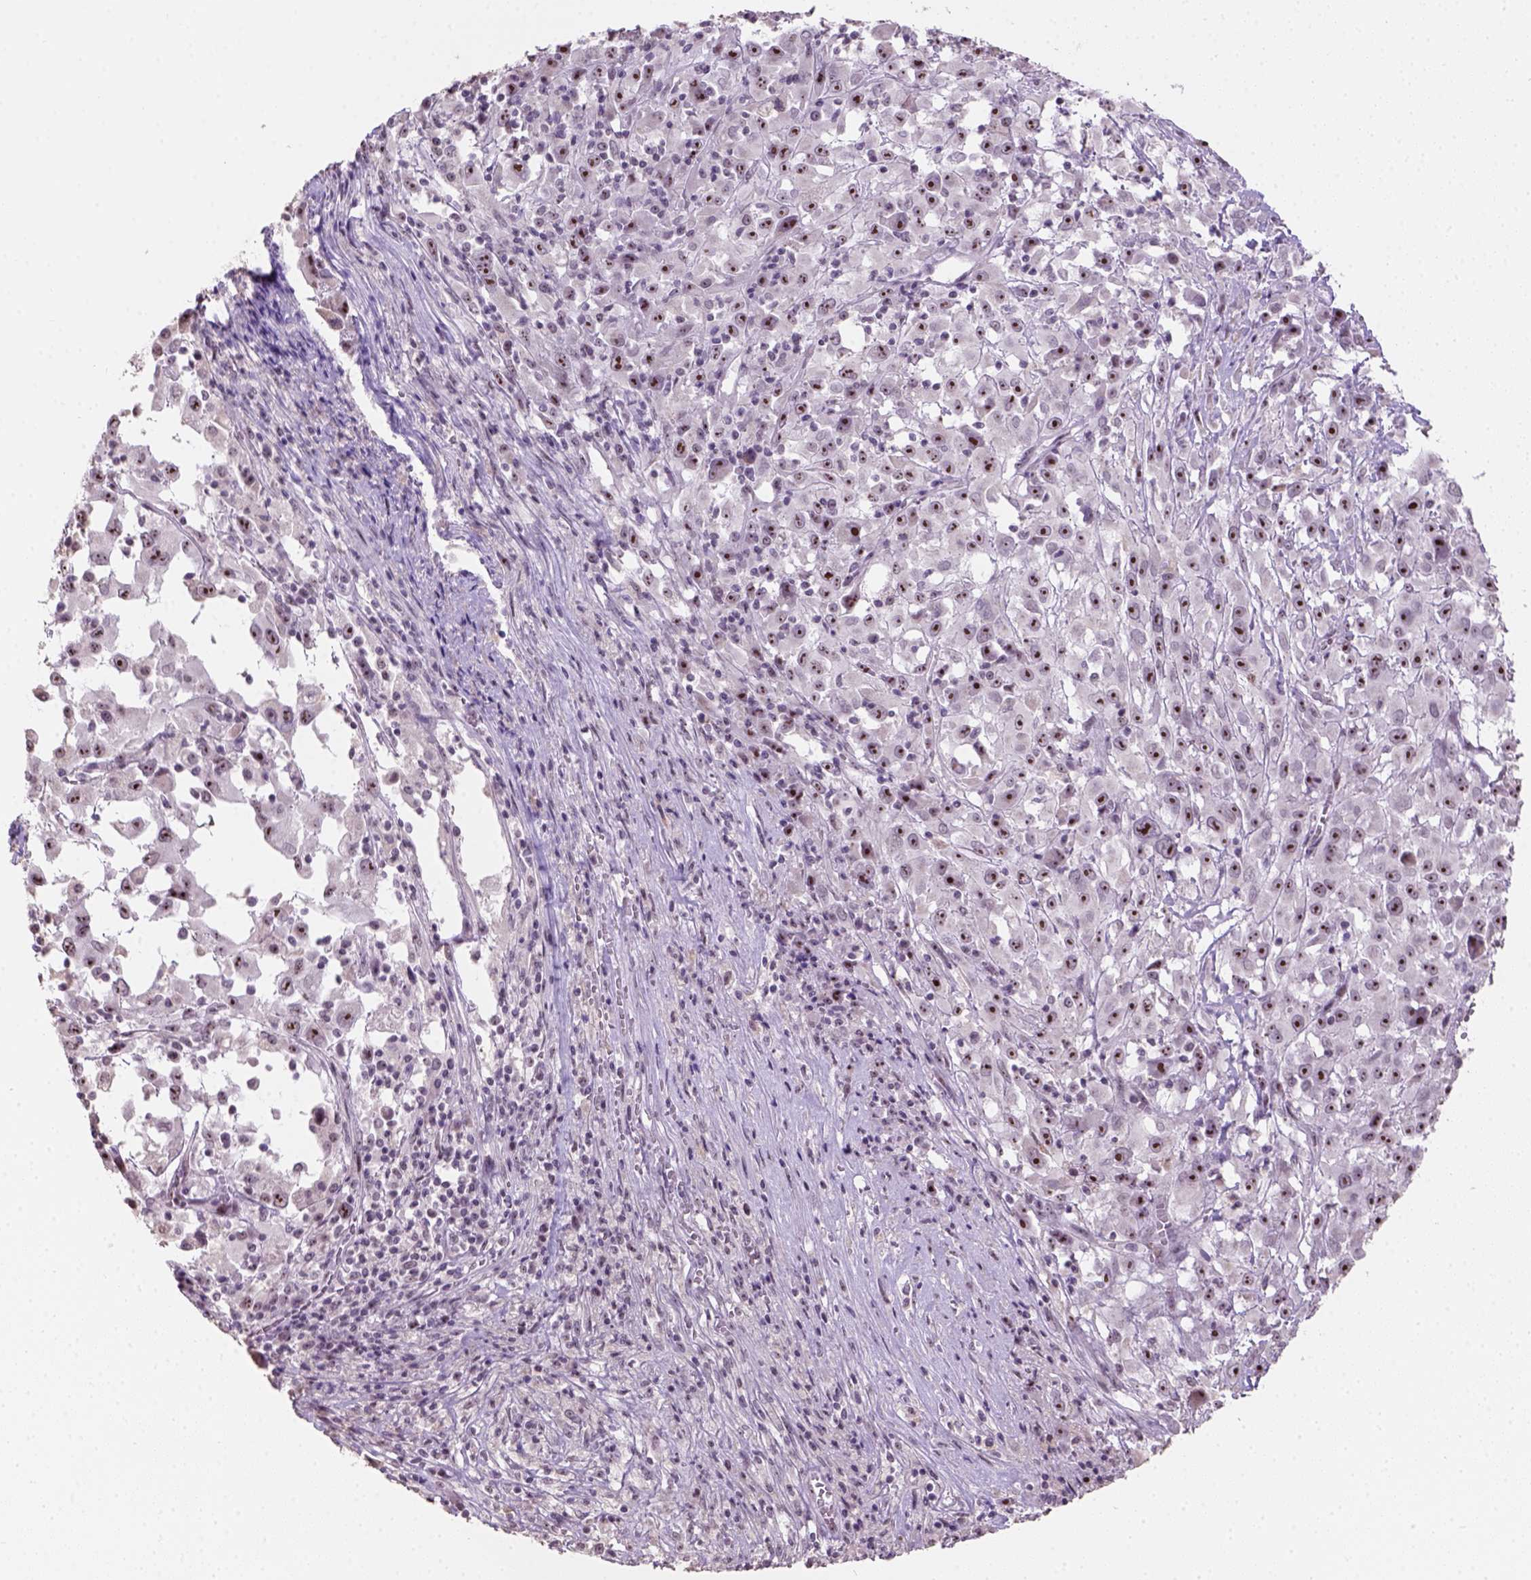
{"staining": {"intensity": "strong", "quantity": ">75%", "location": "nuclear"}, "tissue": "melanoma", "cell_type": "Tumor cells", "image_type": "cancer", "snomed": [{"axis": "morphology", "description": "Malignant melanoma, Metastatic site"}, {"axis": "topography", "description": "Soft tissue"}], "caption": "Protein expression analysis of human malignant melanoma (metastatic site) reveals strong nuclear staining in approximately >75% of tumor cells. (Stains: DAB (3,3'-diaminobenzidine) in brown, nuclei in blue, Microscopy: brightfield microscopy at high magnification).", "gene": "DDX50", "patient": {"sex": "male", "age": 50}}